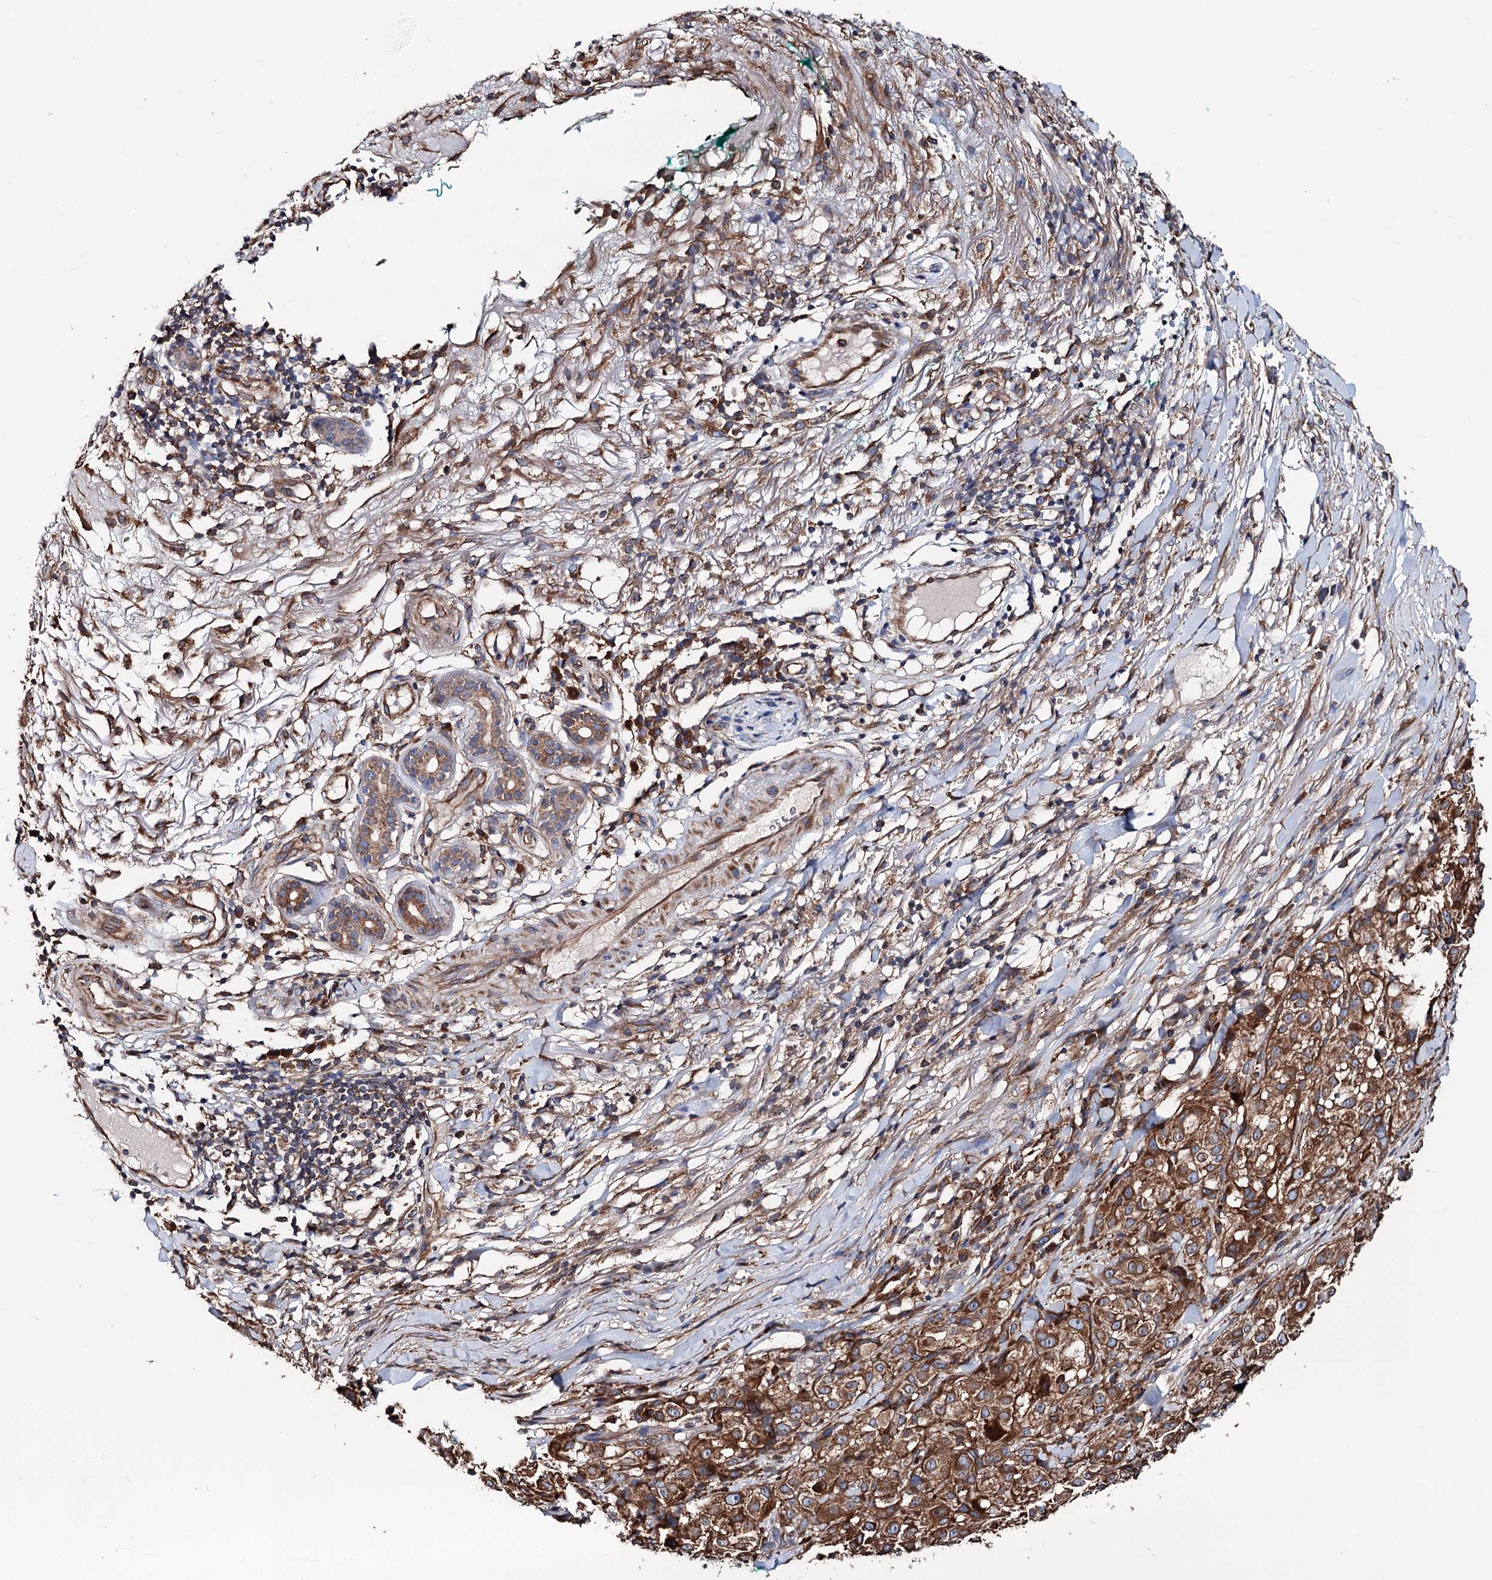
{"staining": {"intensity": "moderate", "quantity": ">75%", "location": "cytoplasmic/membranous"}, "tissue": "melanoma", "cell_type": "Tumor cells", "image_type": "cancer", "snomed": [{"axis": "morphology", "description": "Necrosis, NOS"}, {"axis": "morphology", "description": "Malignant melanoma, NOS"}, {"axis": "topography", "description": "Skin"}], "caption": "This micrograph displays IHC staining of malignant melanoma, with medium moderate cytoplasmic/membranous positivity in about >75% of tumor cells.", "gene": "ERP29", "patient": {"sex": "female", "age": 87}}